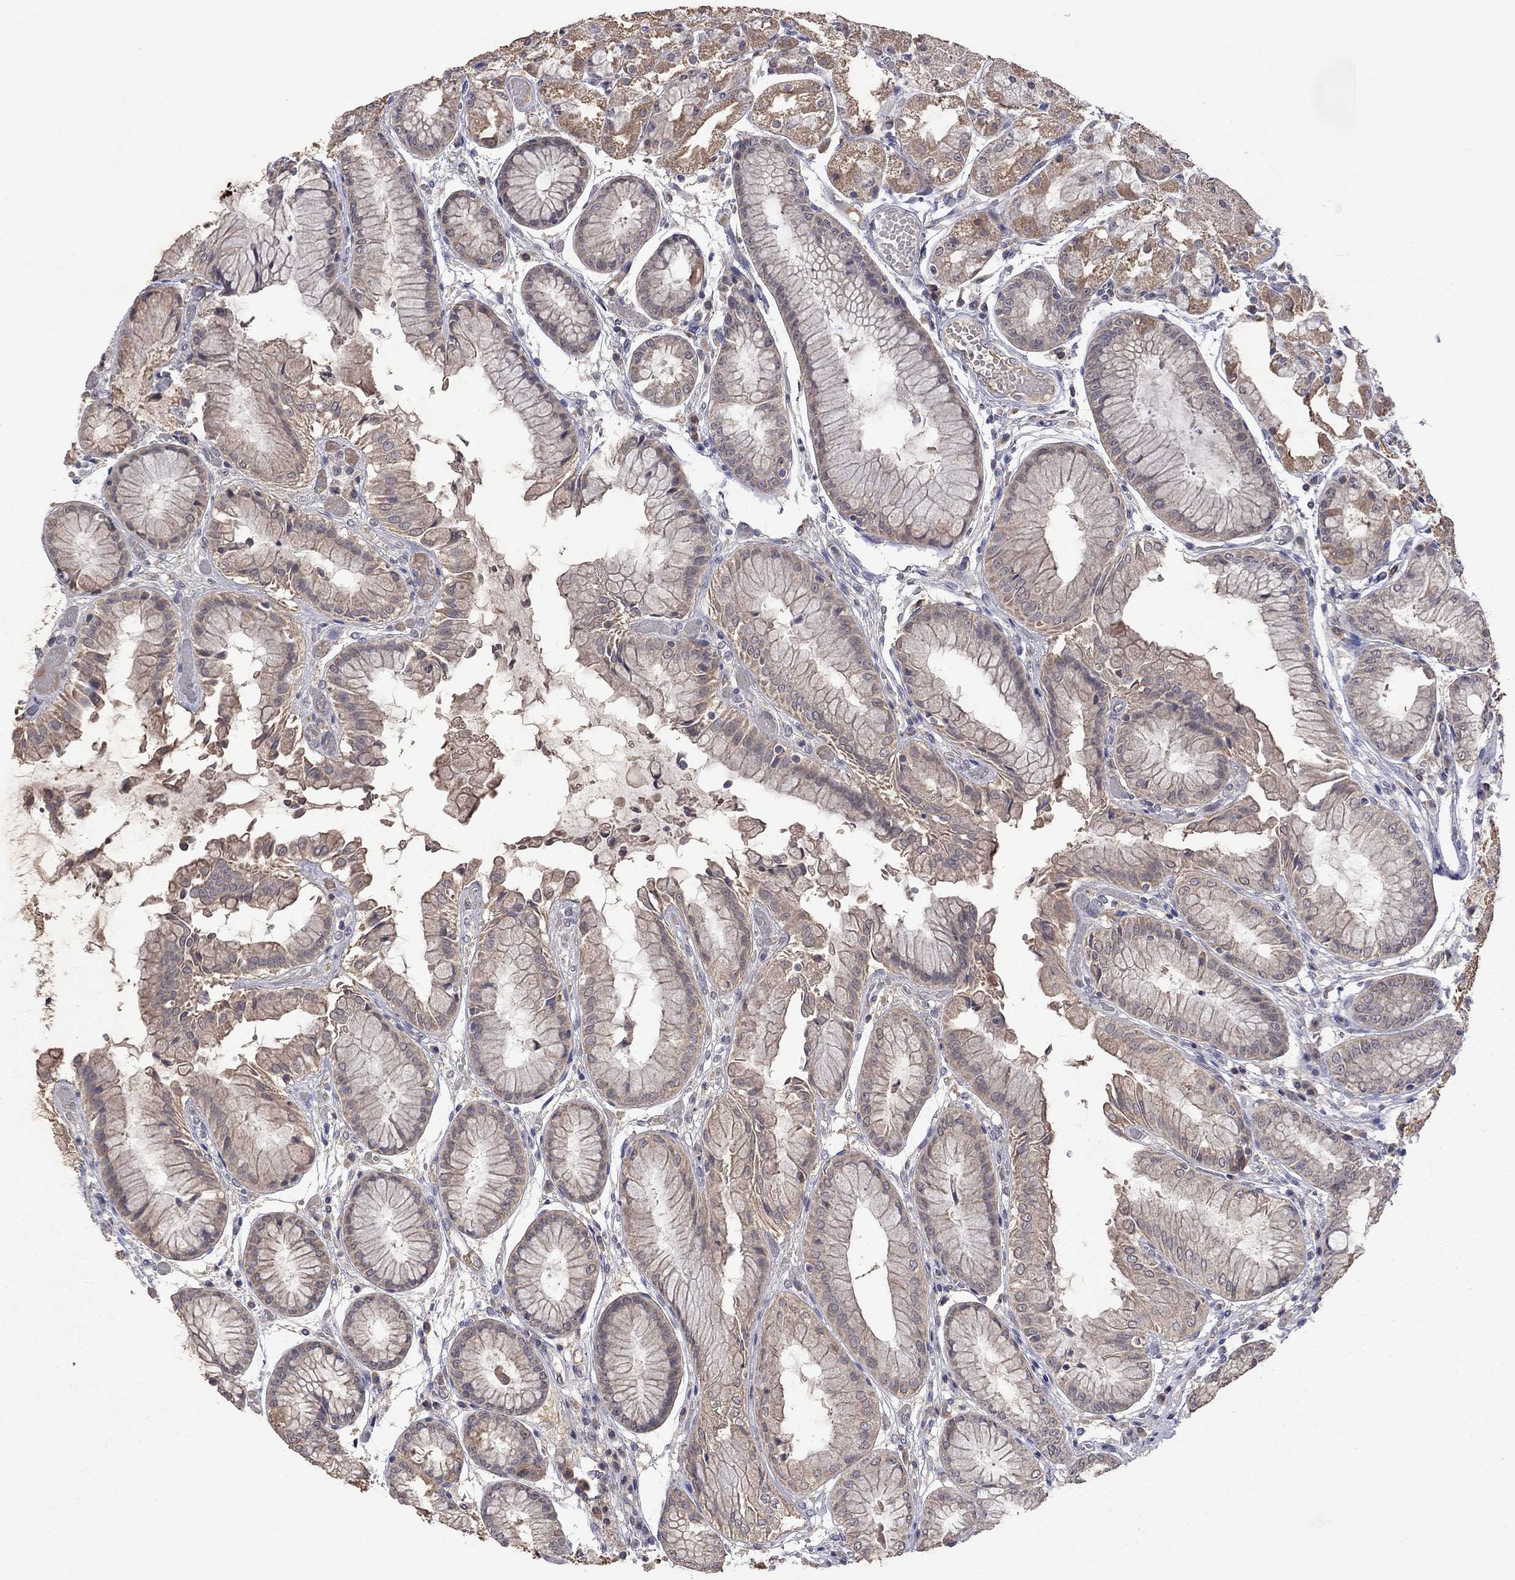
{"staining": {"intensity": "moderate", "quantity": ">75%", "location": "cytoplasmic/membranous"}, "tissue": "stomach", "cell_type": "Glandular cells", "image_type": "normal", "snomed": [{"axis": "morphology", "description": "Normal tissue, NOS"}, {"axis": "topography", "description": "Stomach, upper"}], "caption": "Protein expression analysis of normal human stomach reveals moderate cytoplasmic/membranous positivity in about >75% of glandular cells. (Brightfield microscopy of DAB IHC at high magnification).", "gene": "HTR6", "patient": {"sex": "male", "age": 72}}